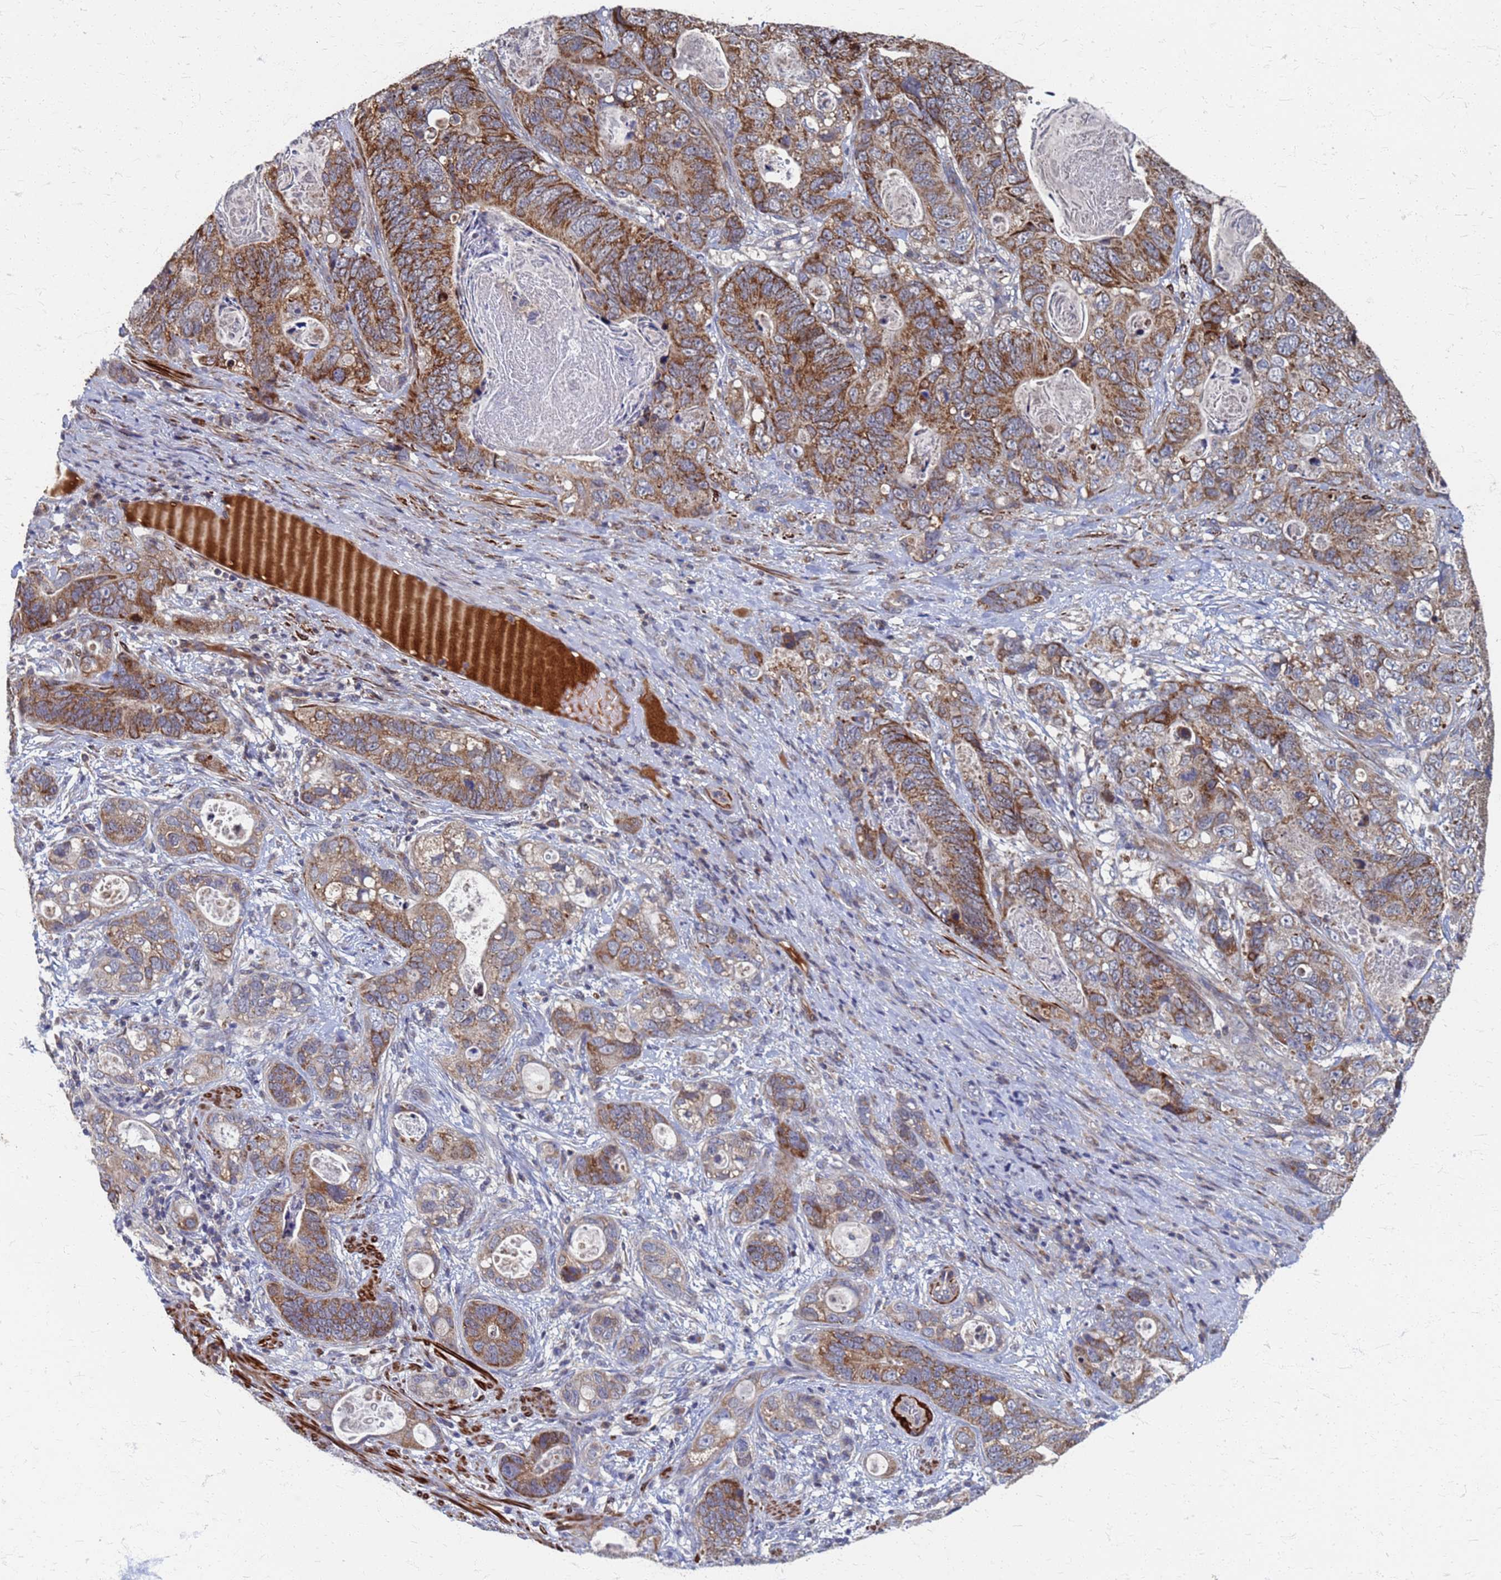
{"staining": {"intensity": "strong", "quantity": "25%-75%", "location": "cytoplasmic/membranous"}, "tissue": "stomach cancer", "cell_type": "Tumor cells", "image_type": "cancer", "snomed": [{"axis": "morphology", "description": "Normal tissue, NOS"}, {"axis": "morphology", "description": "Adenocarcinoma, NOS"}, {"axis": "topography", "description": "Stomach"}], "caption": "Approximately 25%-75% of tumor cells in human stomach cancer show strong cytoplasmic/membranous protein staining as visualized by brown immunohistochemical staining.", "gene": "ATPAF1", "patient": {"sex": "female", "age": 89}}